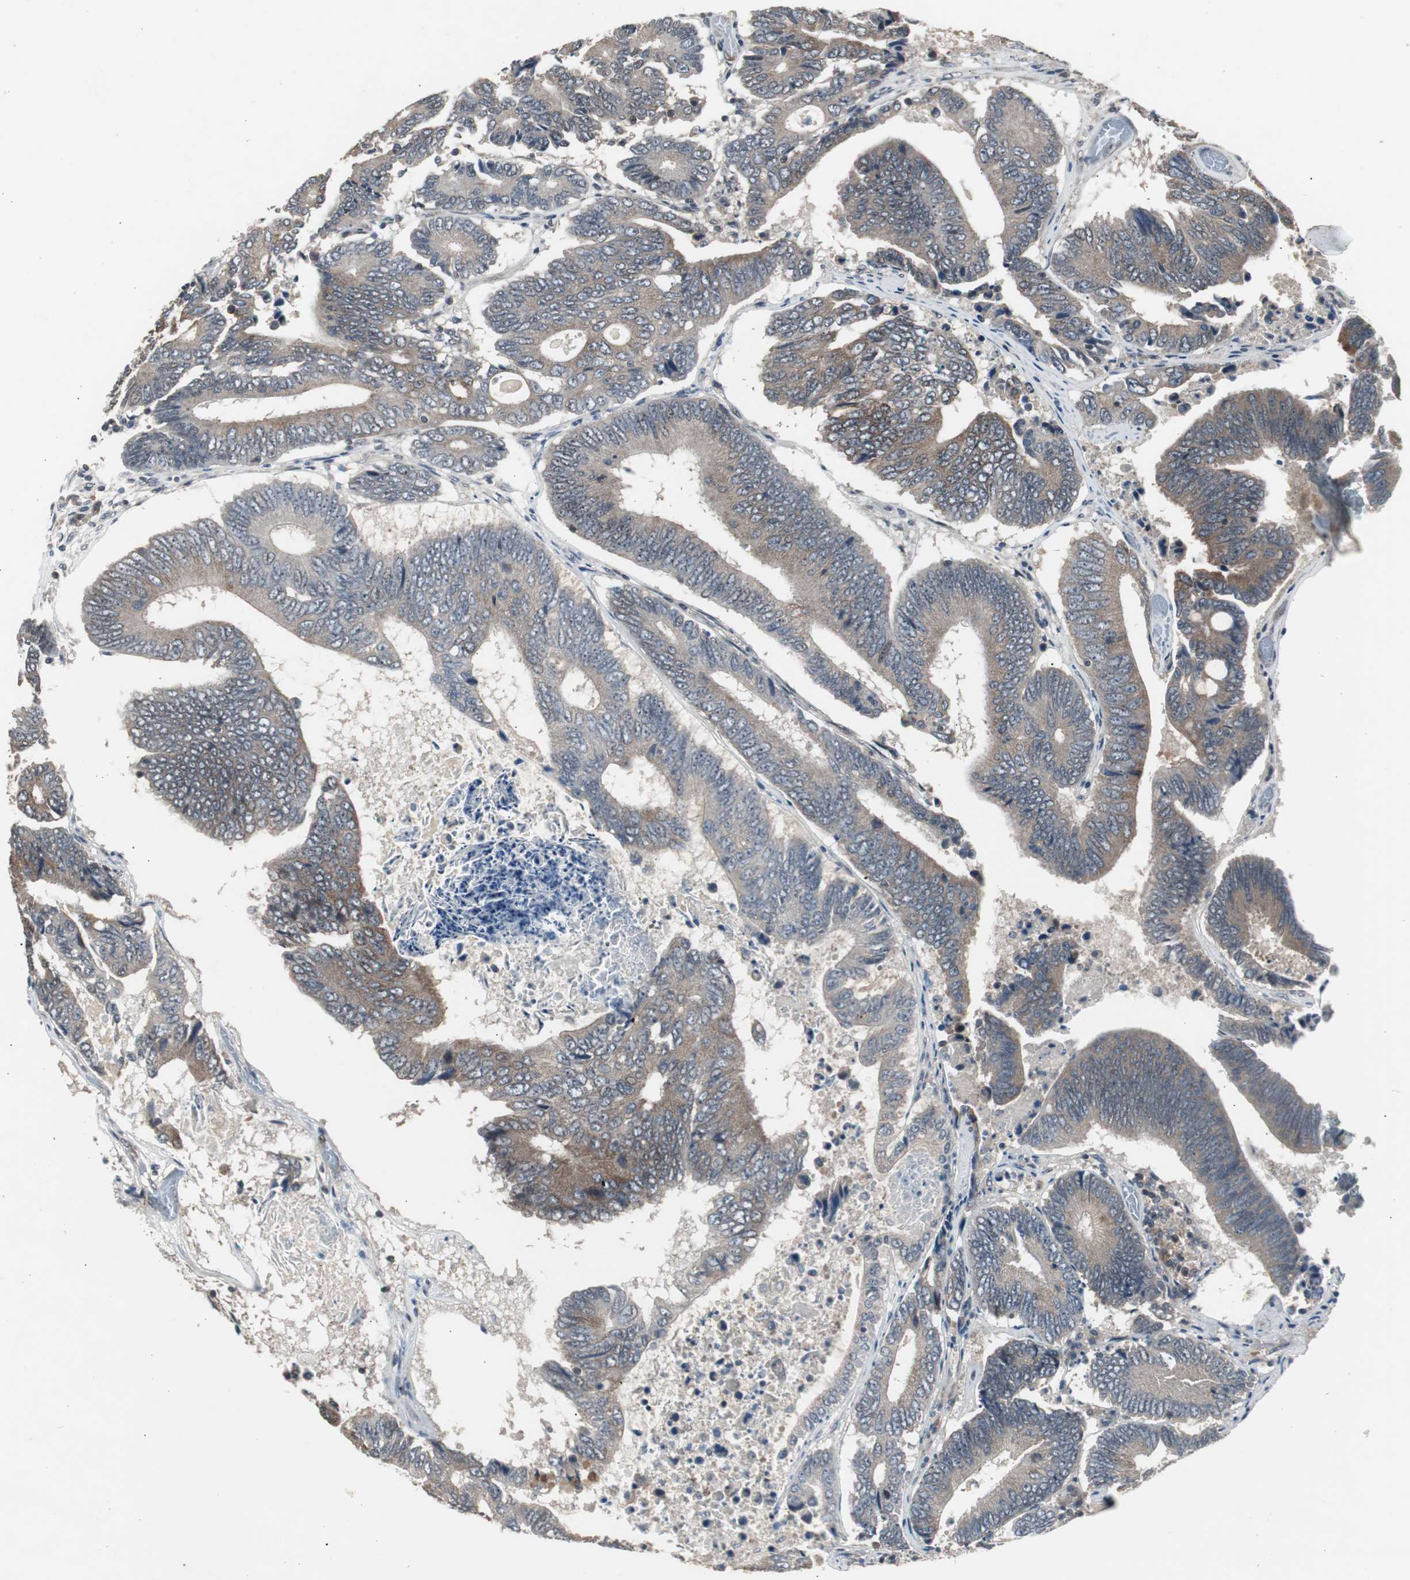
{"staining": {"intensity": "moderate", "quantity": ">75%", "location": "cytoplasmic/membranous"}, "tissue": "colorectal cancer", "cell_type": "Tumor cells", "image_type": "cancer", "snomed": [{"axis": "morphology", "description": "Adenocarcinoma, NOS"}, {"axis": "topography", "description": "Colon"}], "caption": "This is an image of immunohistochemistry staining of adenocarcinoma (colorectal), which shows moderate staining in the cytoplasmic/membranous of tumor cells.", "gene": "ZMPSTE24", "patient": {"sex": "female", "age": 78}}